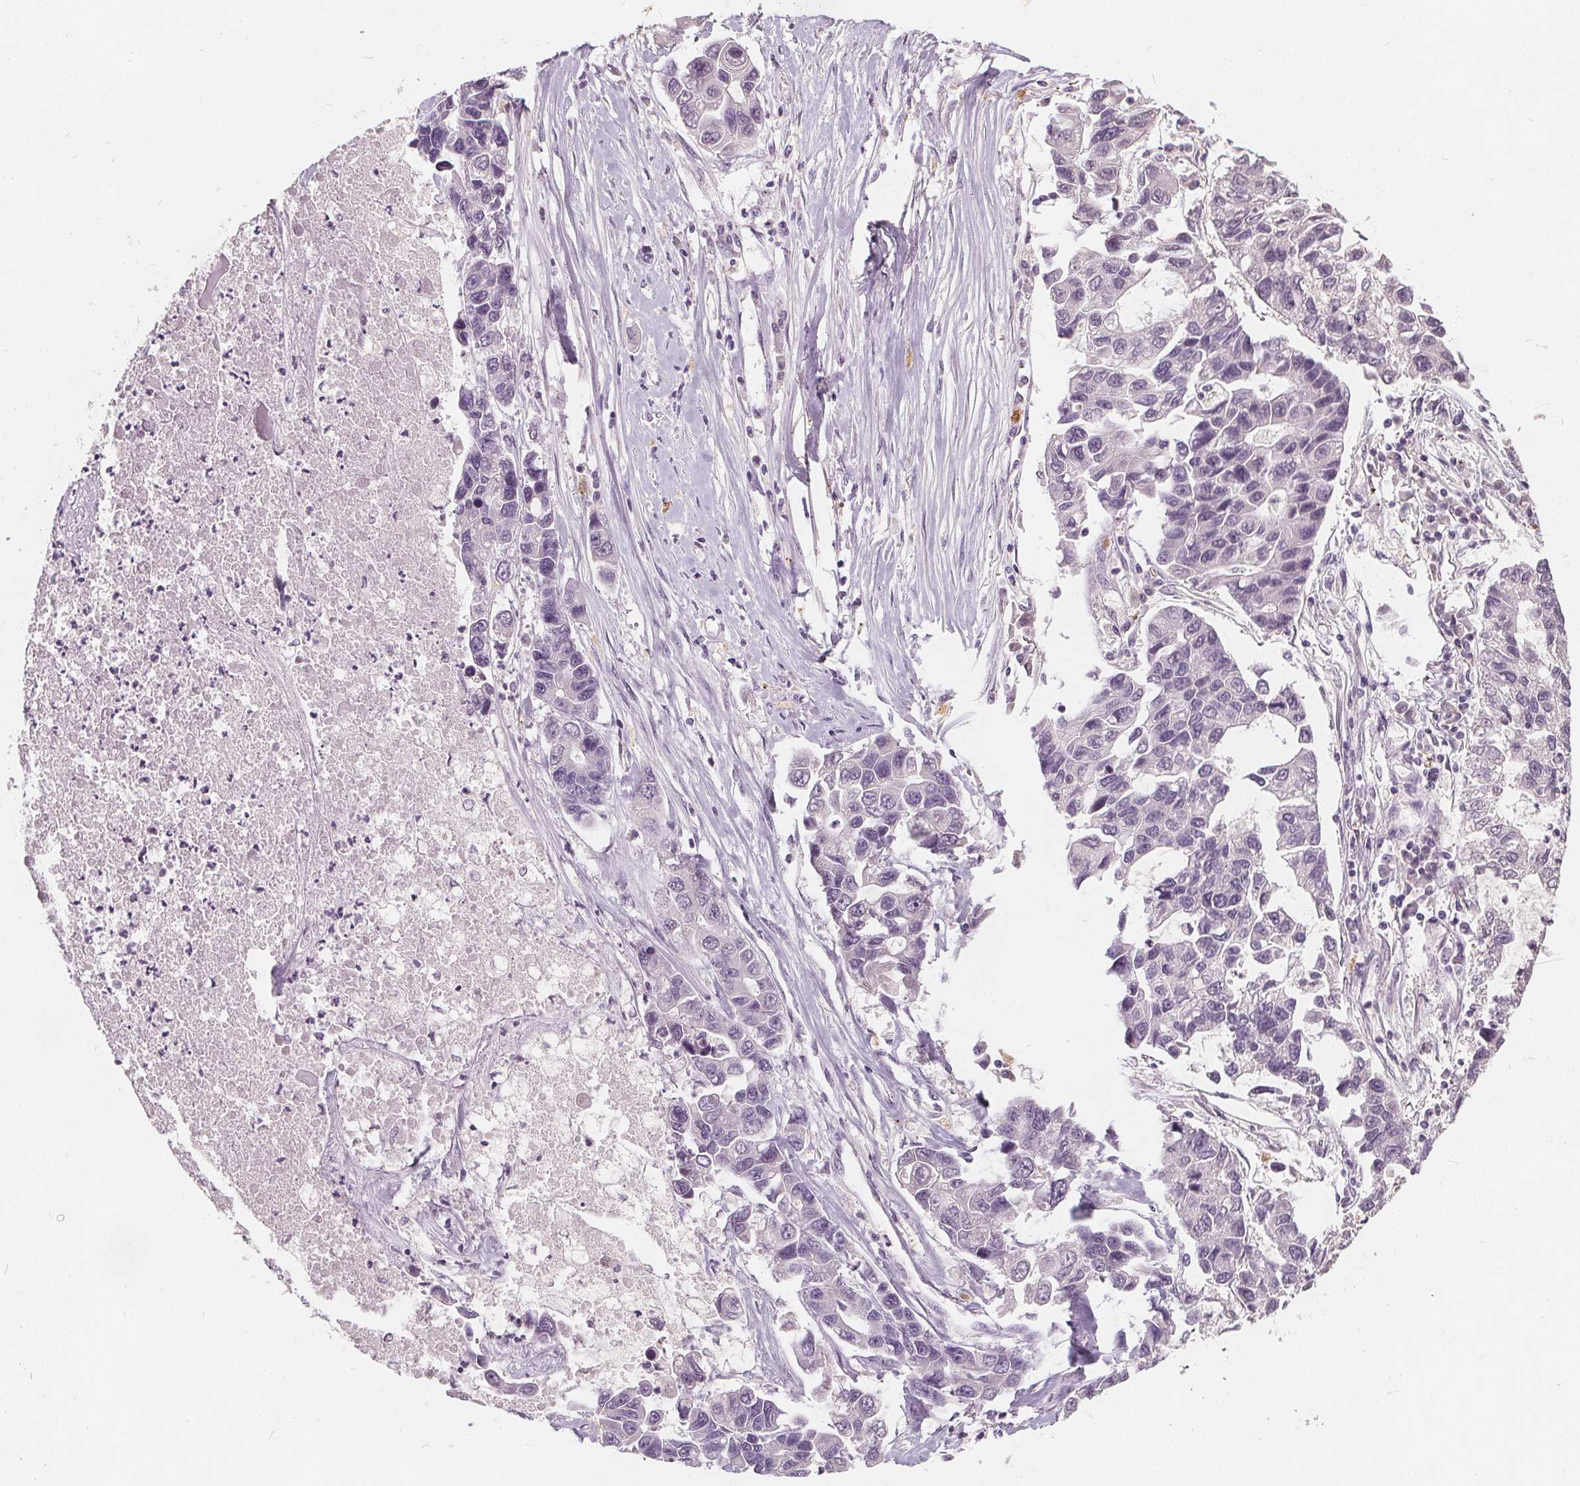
{"staining": {"intensity": "negative", "quantity": "none", "location": "none"}, "tissue": "lung cancer", "cell_type": "Tumor cells", "image_type": "cancer", "snomed": [{"axis": "morphology", "description": "Adenocarcinoma, NOS"}, {"axis": "topography", "description": "Bronchus"}, {"axis": "topography", "description": "Lung"}], "caption": "A photomicrograph of human lung cancer is negative for staining in tumor cells.", "gene": "PLA2G2E", "patient": {"sex": "female", "age": 51}}